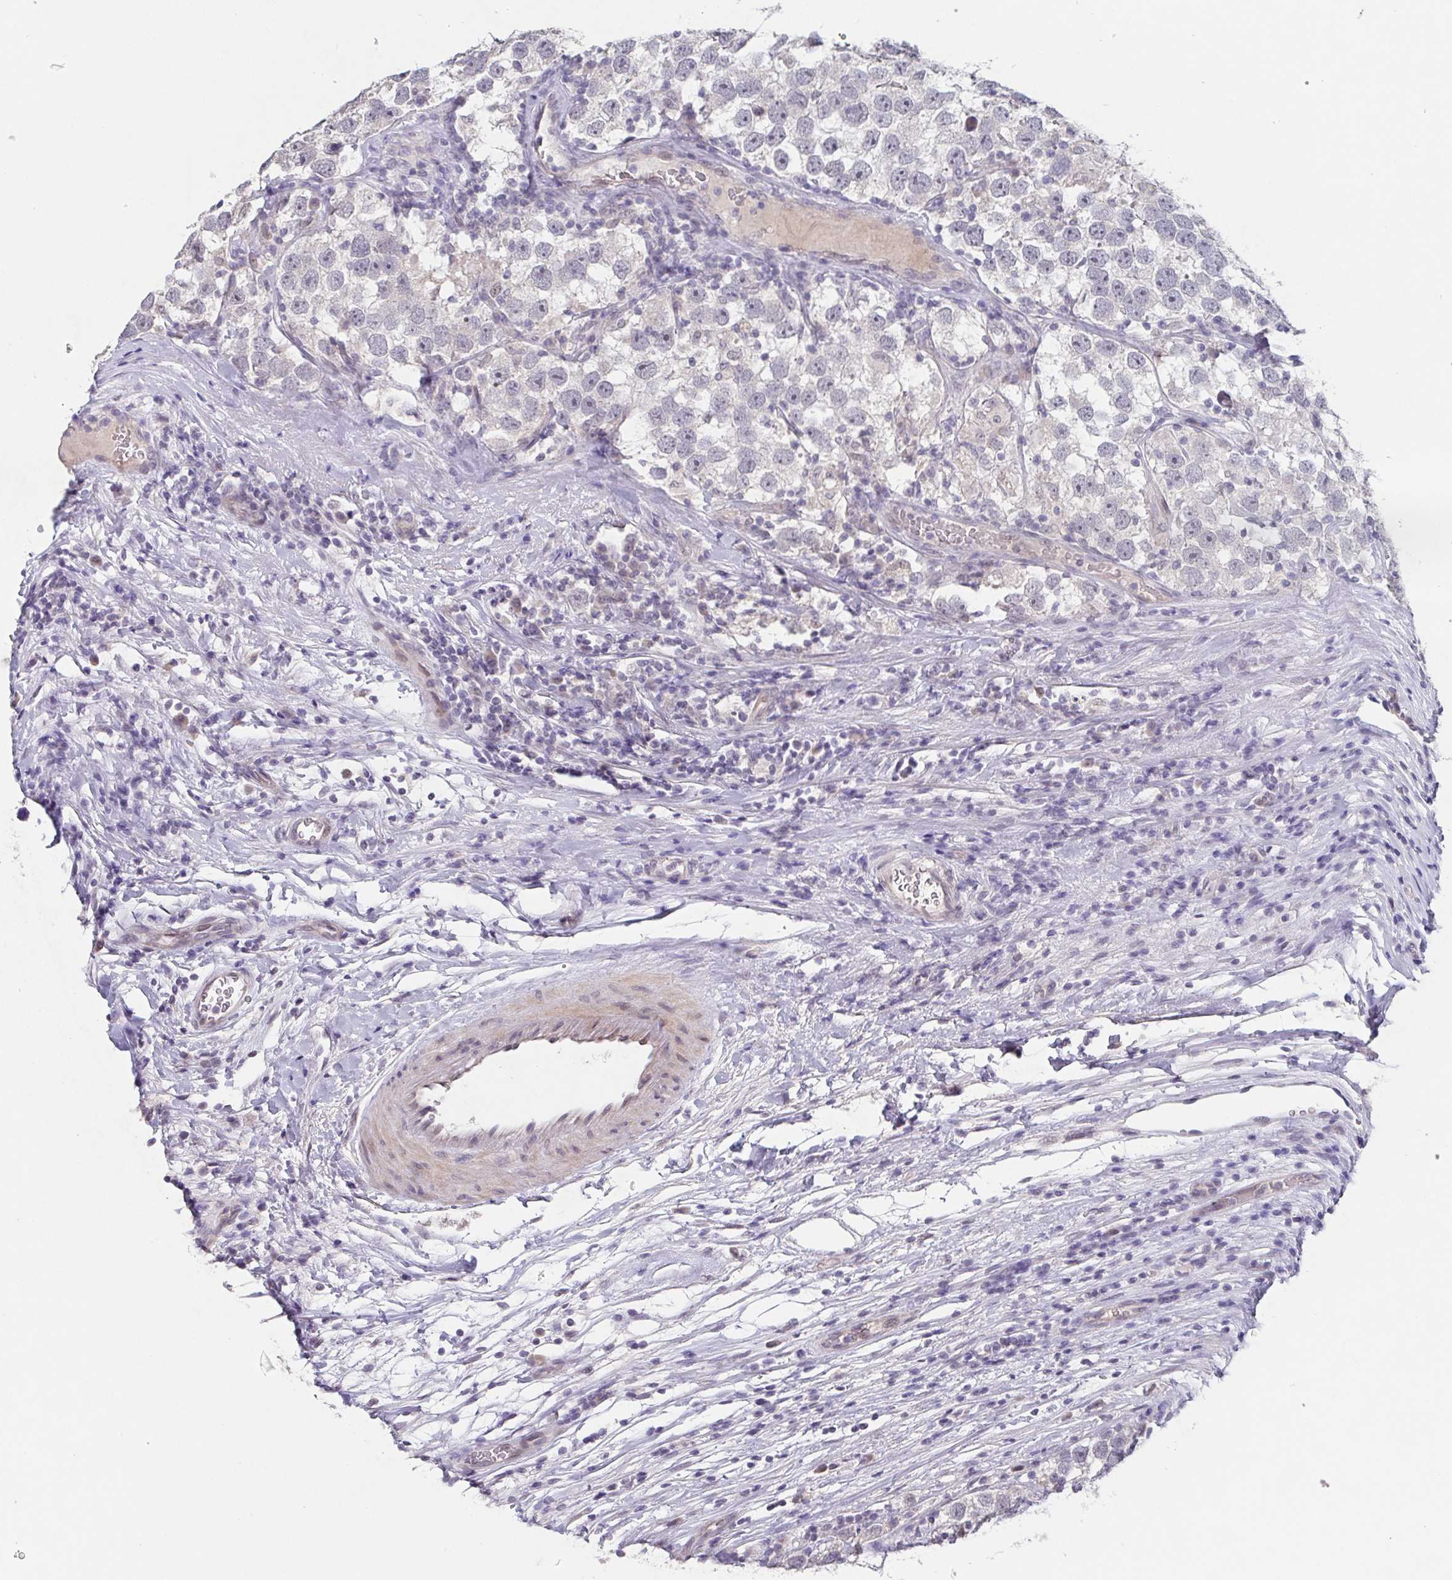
{"staining": {"intensity": "negative", "quantity": "none", "location": "none"}, "tissue": "testis cancer", "cell_type": "Tumor cells", "image_type": "cancer", "snomed": [{"axis": "morphology", "description": "Seminoma, NOS"}, {"axis": "topography", "description": "Testis"}], "caption": "This photomicrograph is of testis cancer stained with immunohistochemistry (IHC) to label a protein in brown with the nuclei are counter-stained blue. There is no expression in tumor cells.", "gene": "GHRL", "patient": {"sex": "male", "age": 26}}